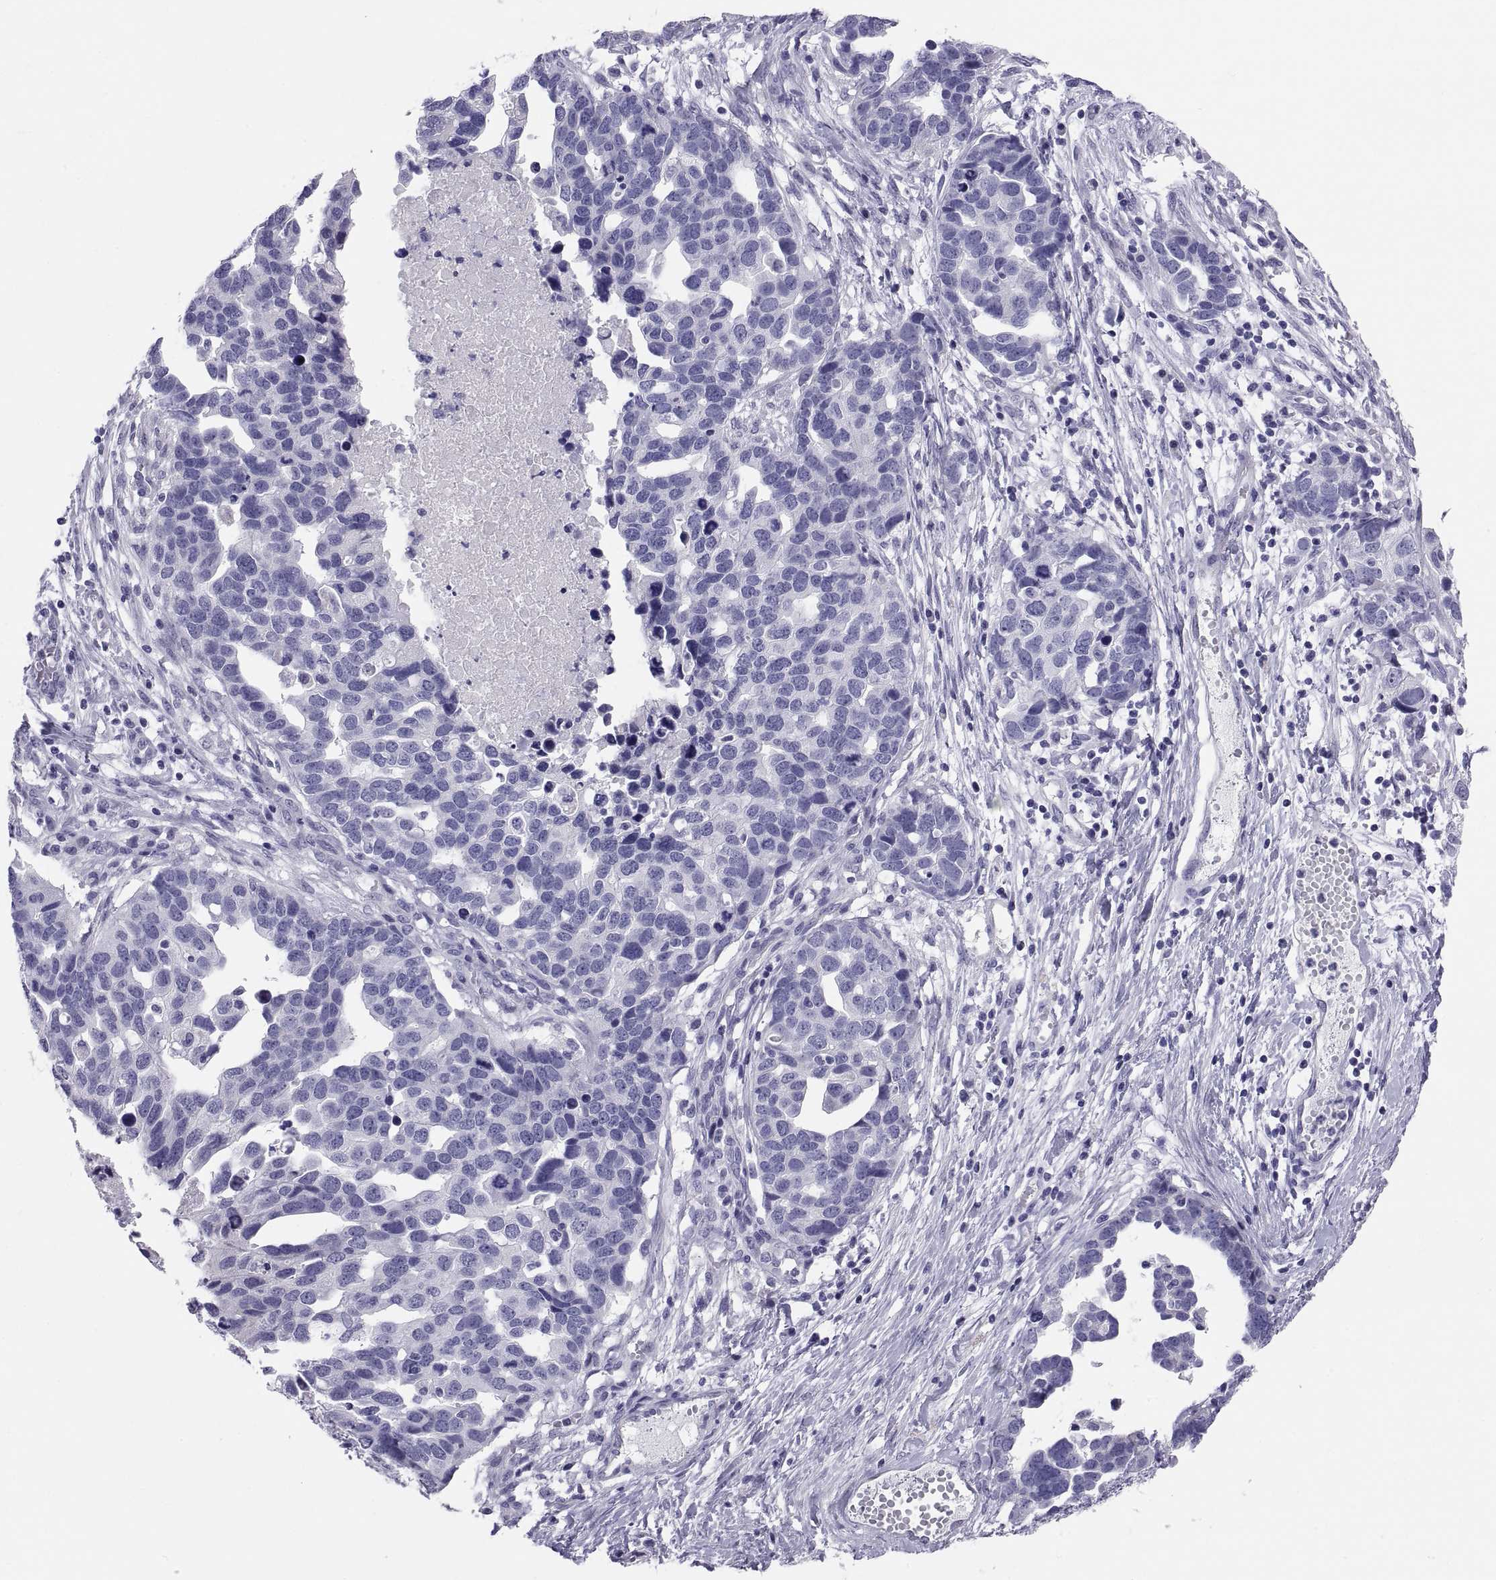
{"staining": {"intensity": "negative", "quantity": "none", "location": "none"}, "tissue": "ovarian cancer", "cell_type": "Tumor cells", "image_type": "cancer", "snomed": [{"axis": "morphology", "description": "Cystadenocarcinoma, serous, NOS"}, {"axis": "topography", "description": "Ovary"}], "caption": "Tumor cells are negative for brown protein staining in ovarian cancer. (Brightfield microscopy of DAB immunohistochemistry at high magnification).", "gene": "FAM170A", "patient": {"sex": "female", "age": 54}}